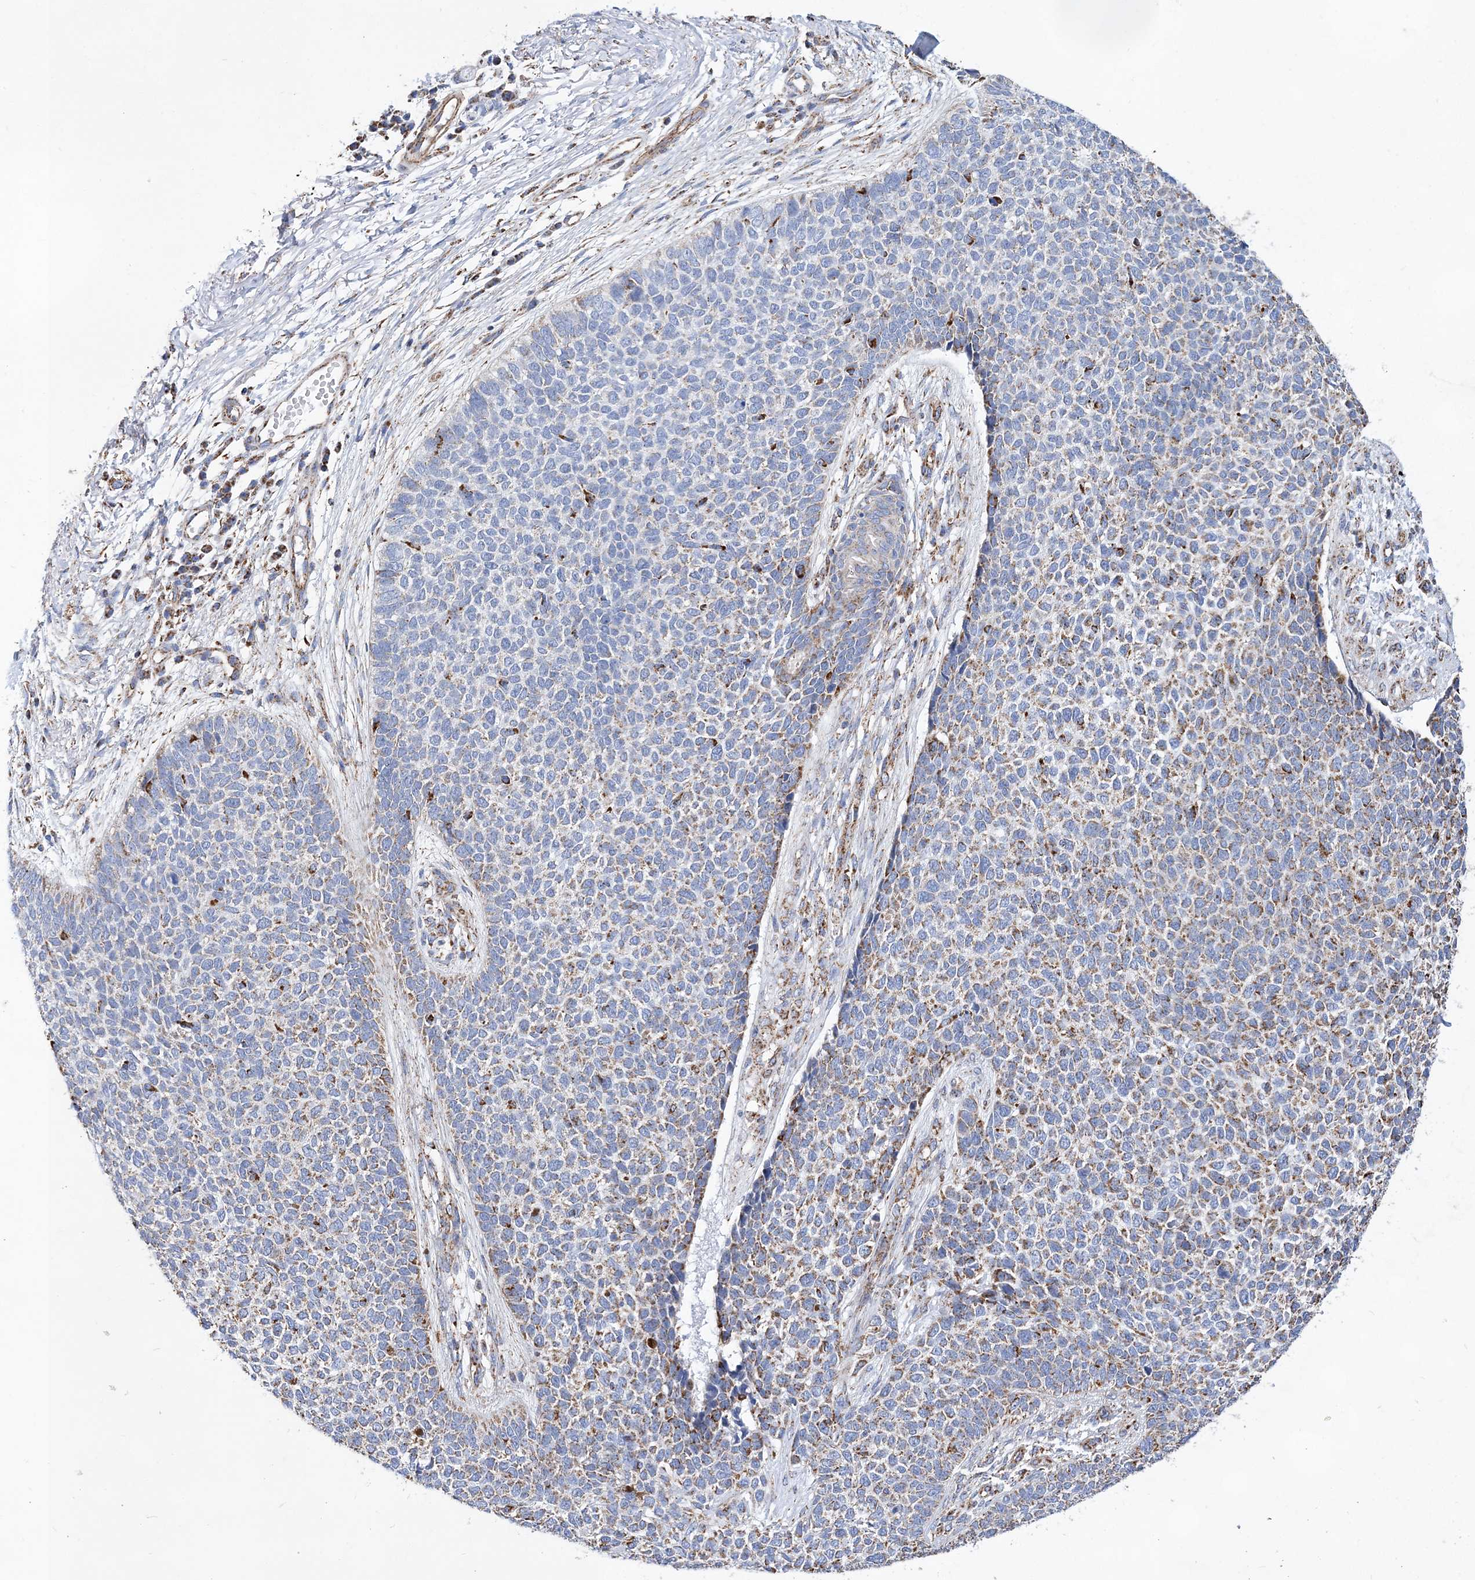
{"staining": {"intensity": "moderate", "quantity": "<25%", "location": "cytoplasmic/membranous"}, "tissue": "skin cancer", "cell_type": "Tumor cells", "image_type": "cancer", "snomed": [{"axis": "morphology", "description": "Basal cell carcinoma"}, {"axis": "topography", "description": "Skin"}], "caption": "Protein expression analysis of human basal cell carcinoma (skin) reveals moderate cytoplasmic/membranous positivity in about <25% of tumor cells. The staining is performed using DAB (3,3'-diaminobenzidine) brown chromogen to label protein expression. The nuclei are counter-stained blue using hematoxylin.", "gene": "ACOT9", "patient": {"sex": "female", "age": 84}}